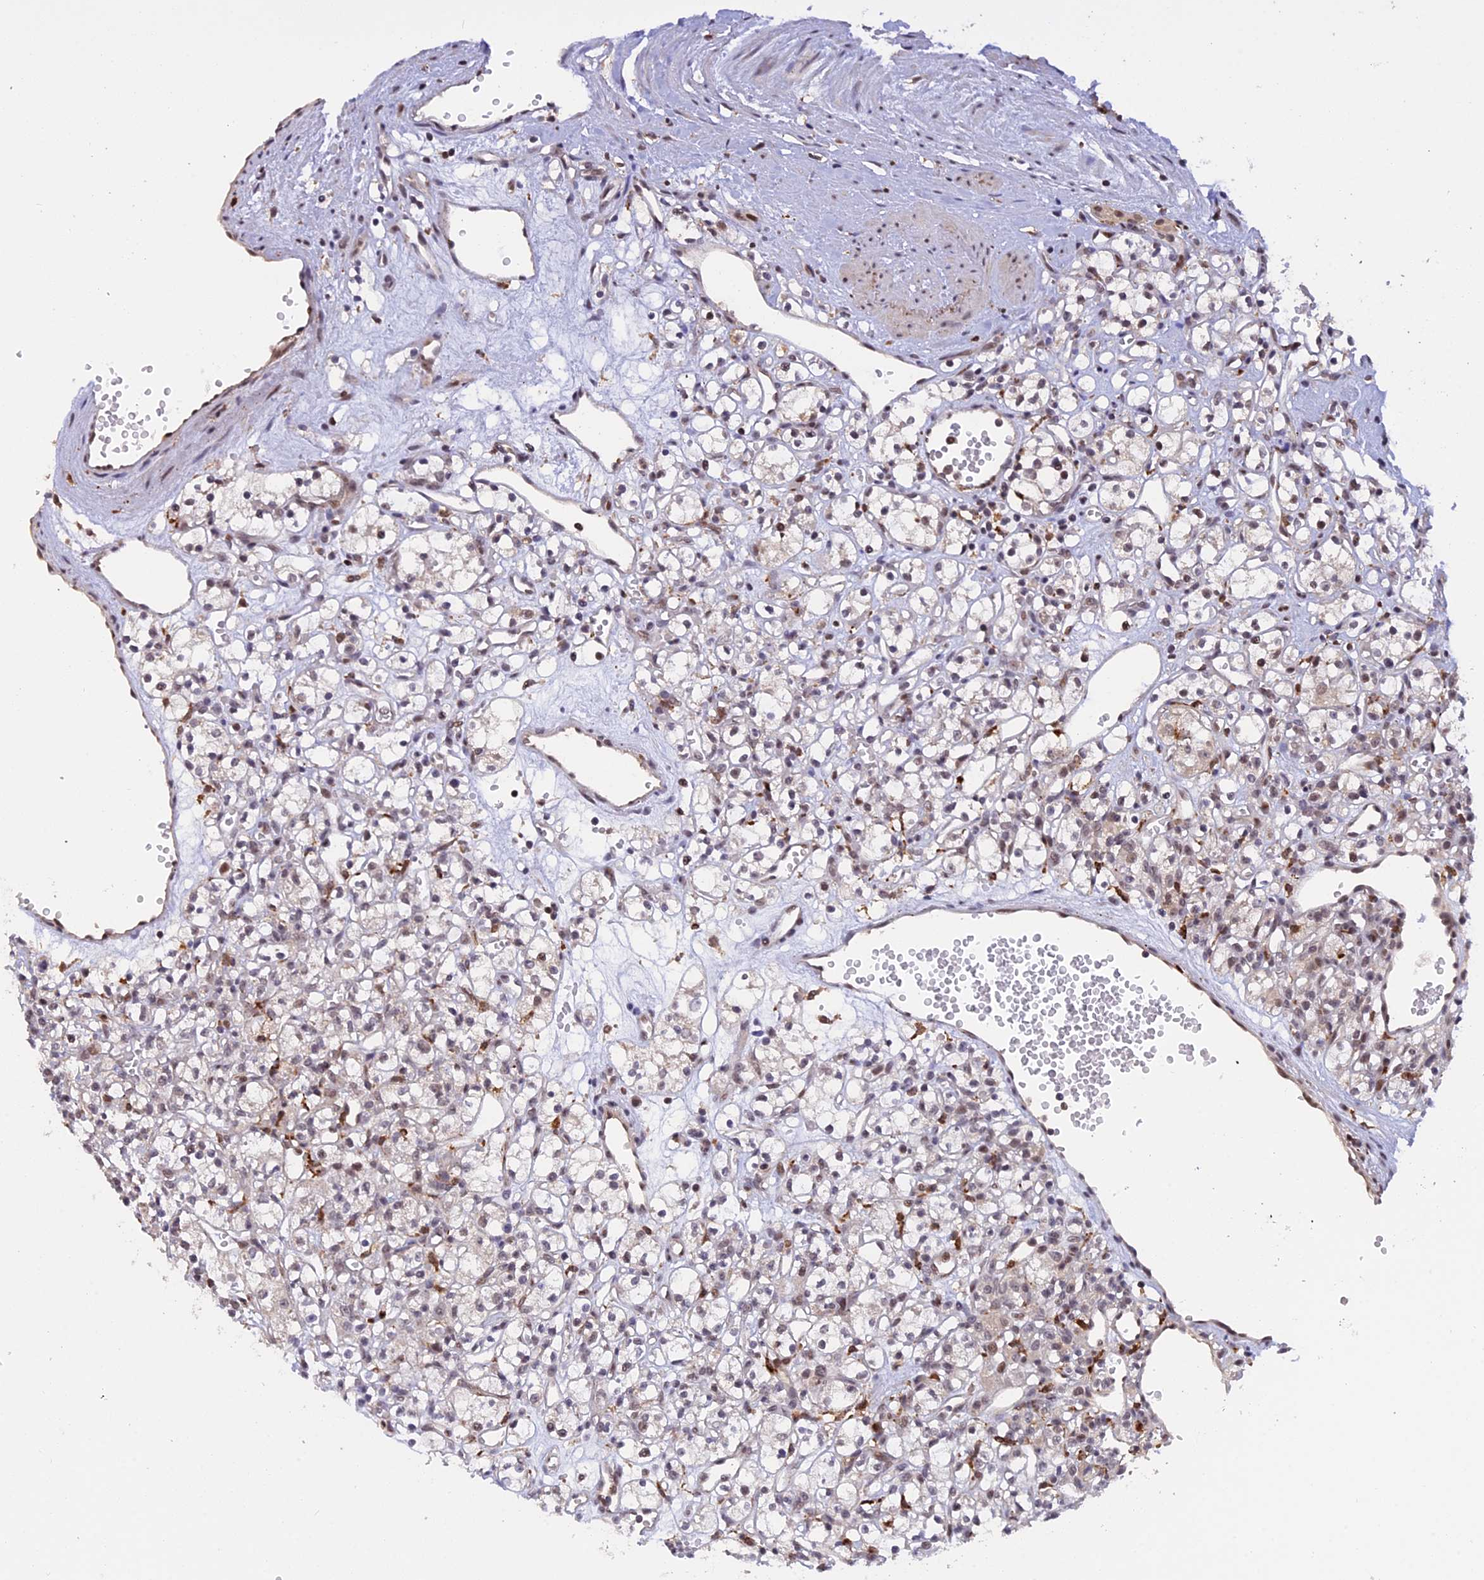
{"staining": {"intensity": "weak", "quantity": "<25%", "location": "nuclear"}, "tissue": "renal cancer", "cell_type": "Tumor cells", "image_type": "cancer", "snomed": [{"axis": "morphology", "description": "Adenocarcinoma, NOS"}, {"axis": "topography", "description": "Kidney"}], "caption": "The immunohistochemistry image has no significant positivity in tumor cells of renal cancer (adenocarcinoma) tissue. Brightfield microscopy of IHC stained with DAB (brown) and hematoxylin (blue), captured at high magnification.", "gene": "POLR2C", "patient": {"sex": "female", "age": 59}}